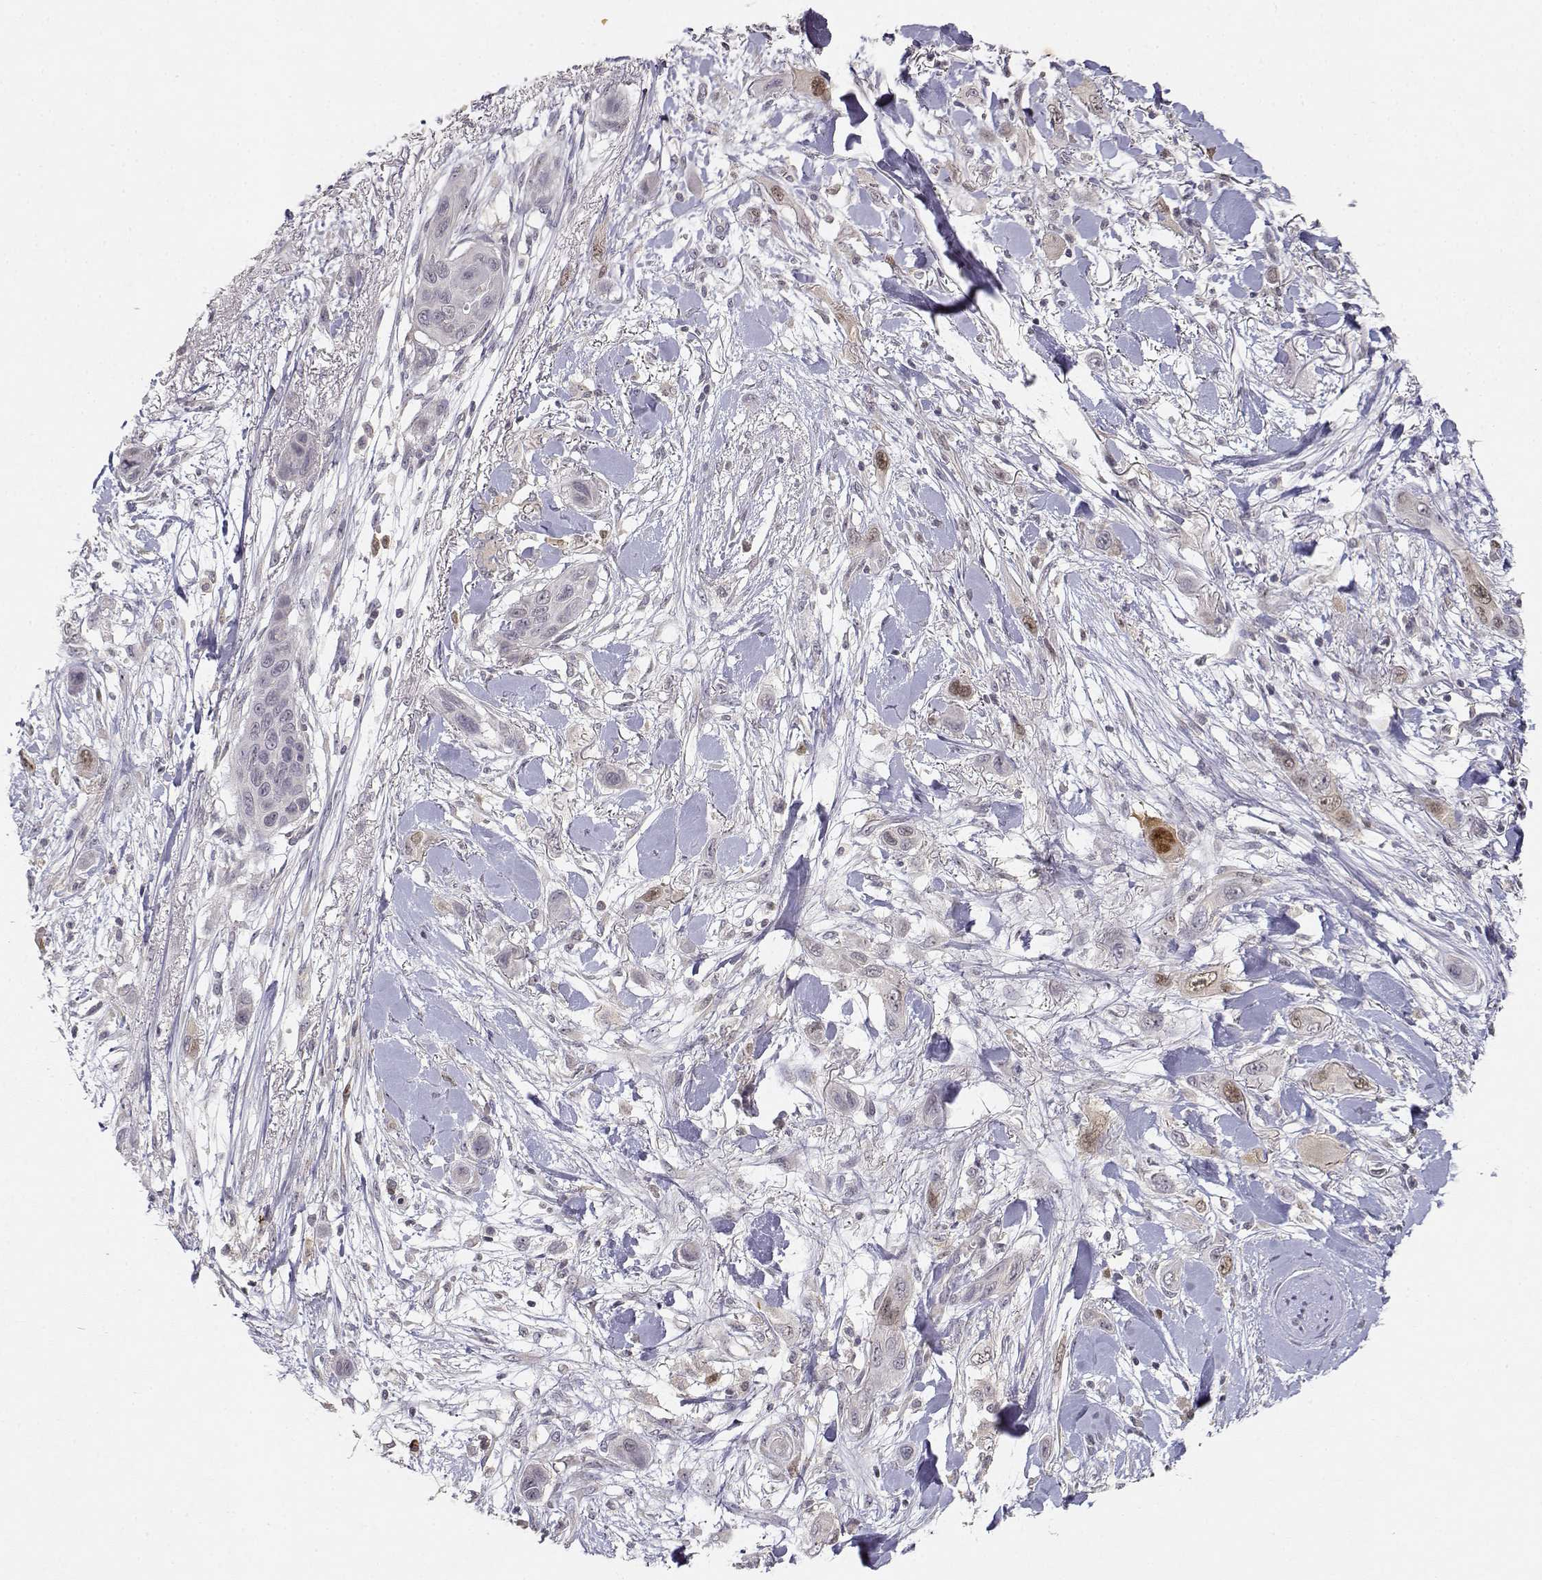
{"staining": {"intensity": "weak", "quantity": "<25%", "location": "nuclear"}, "tissue": "skin cancer", "cell_type": "Tumor cells", "image_type": "cancer", "snomed": [{"axis": "morphology", "description": "Squamous cell carcinoma, NOS"}, {"axis": "topography", "description": "Skin"}], "caption": "This is an IHC micrograph of squamous cell carcinoma (skin). There is no expression in tumor cells.", "gene": "RAD51", "patient": {"sex": "male", "age": 79}}